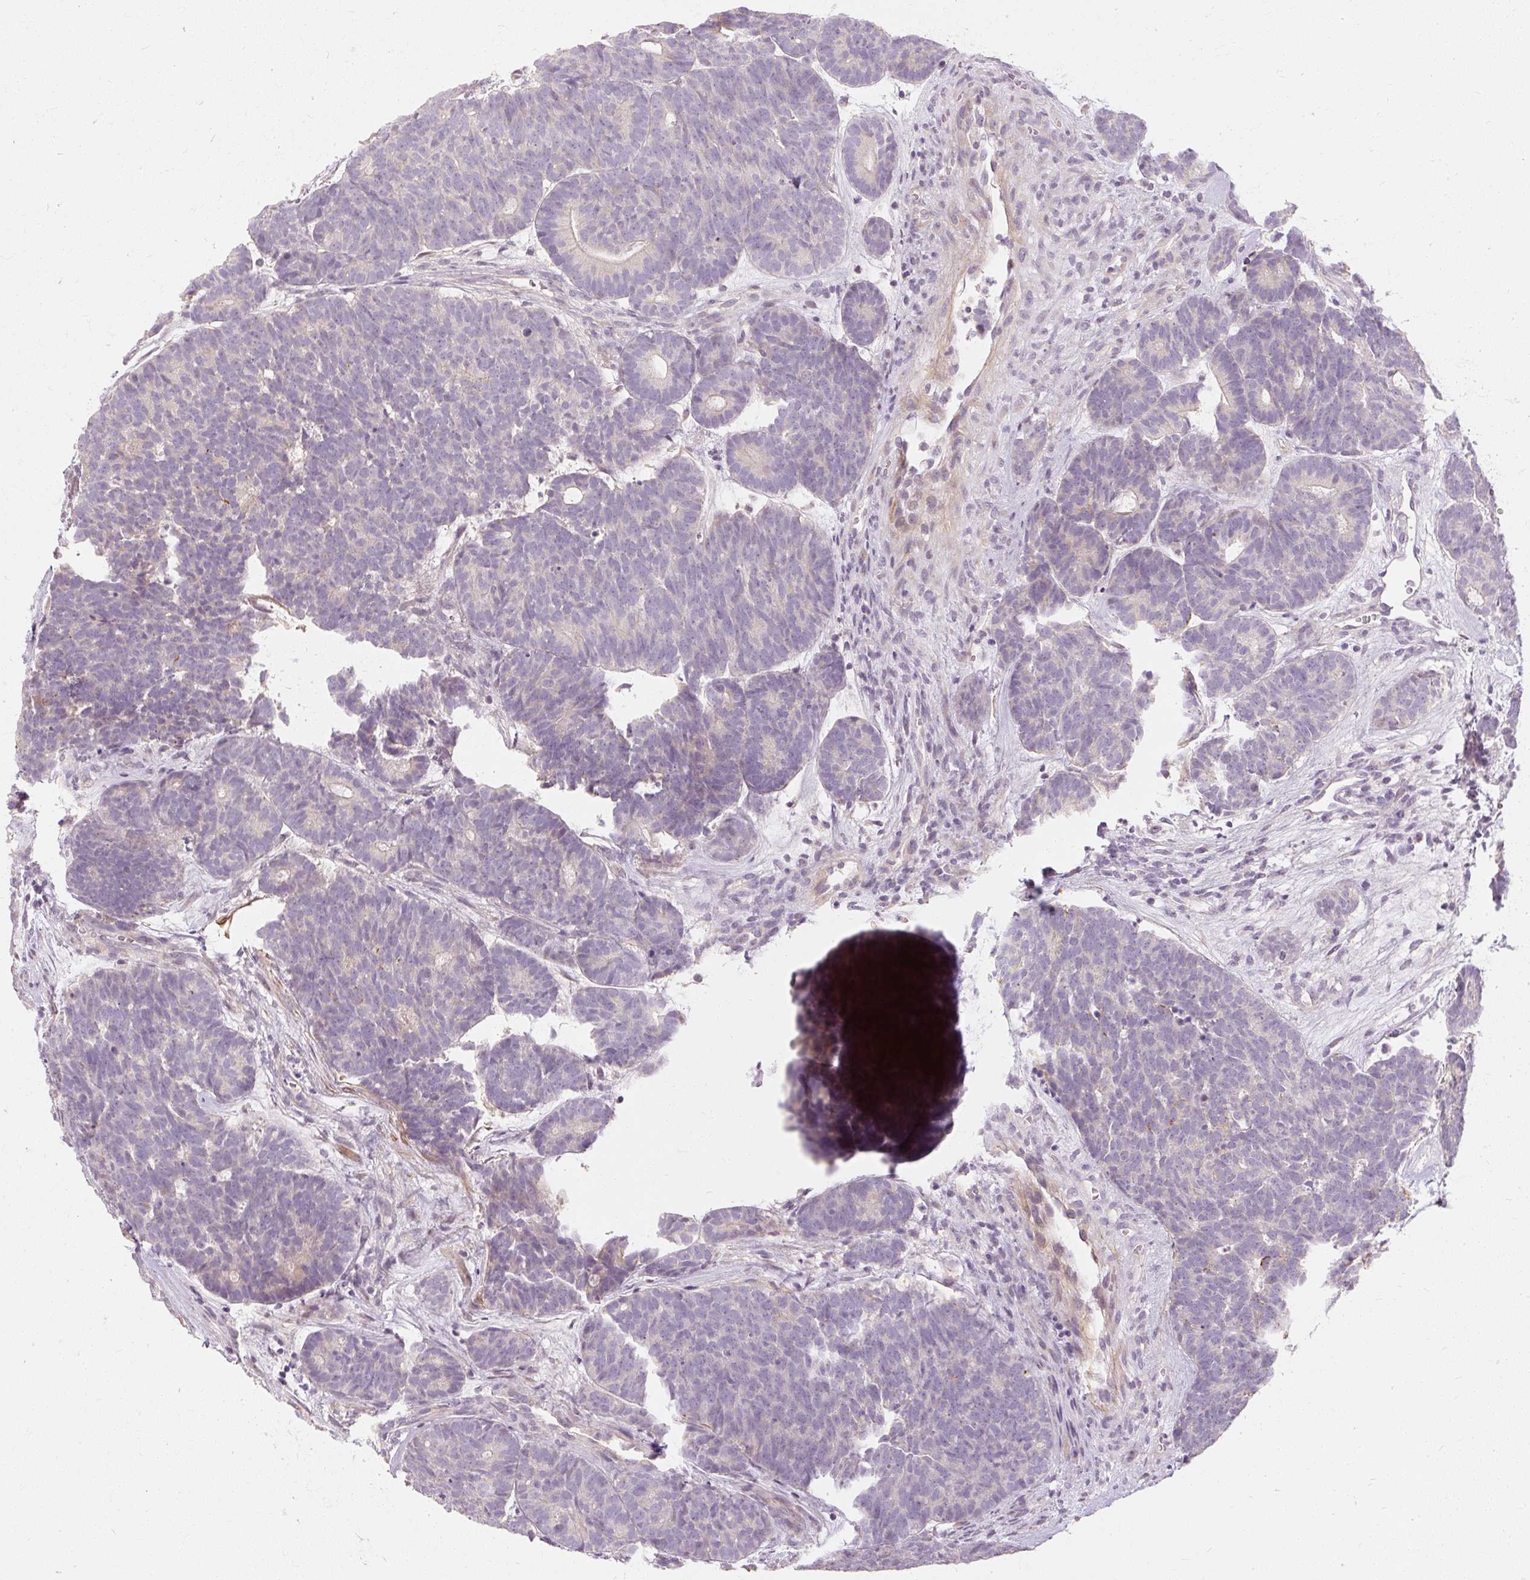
{"staining": {"intensity": "negative", "quantity": "none", "location": "none"}, "tissue": "head and neck cancer", "cell_type": "Tumor cells", "image_type": "cancer", "snomed": [{"axis": "morphology", "description": "Adenocarcinoma, NOS"}, {"axis": "topography", "description": "Head-Neck"}], "caption": "This is an immunohistochemistry (IHC) photomicrograph of adenocarcinoma (head and neck). There is no expression in tumor cells.", "gene": "CAPN3", "patient": {"sex": "female", "age": 81}}